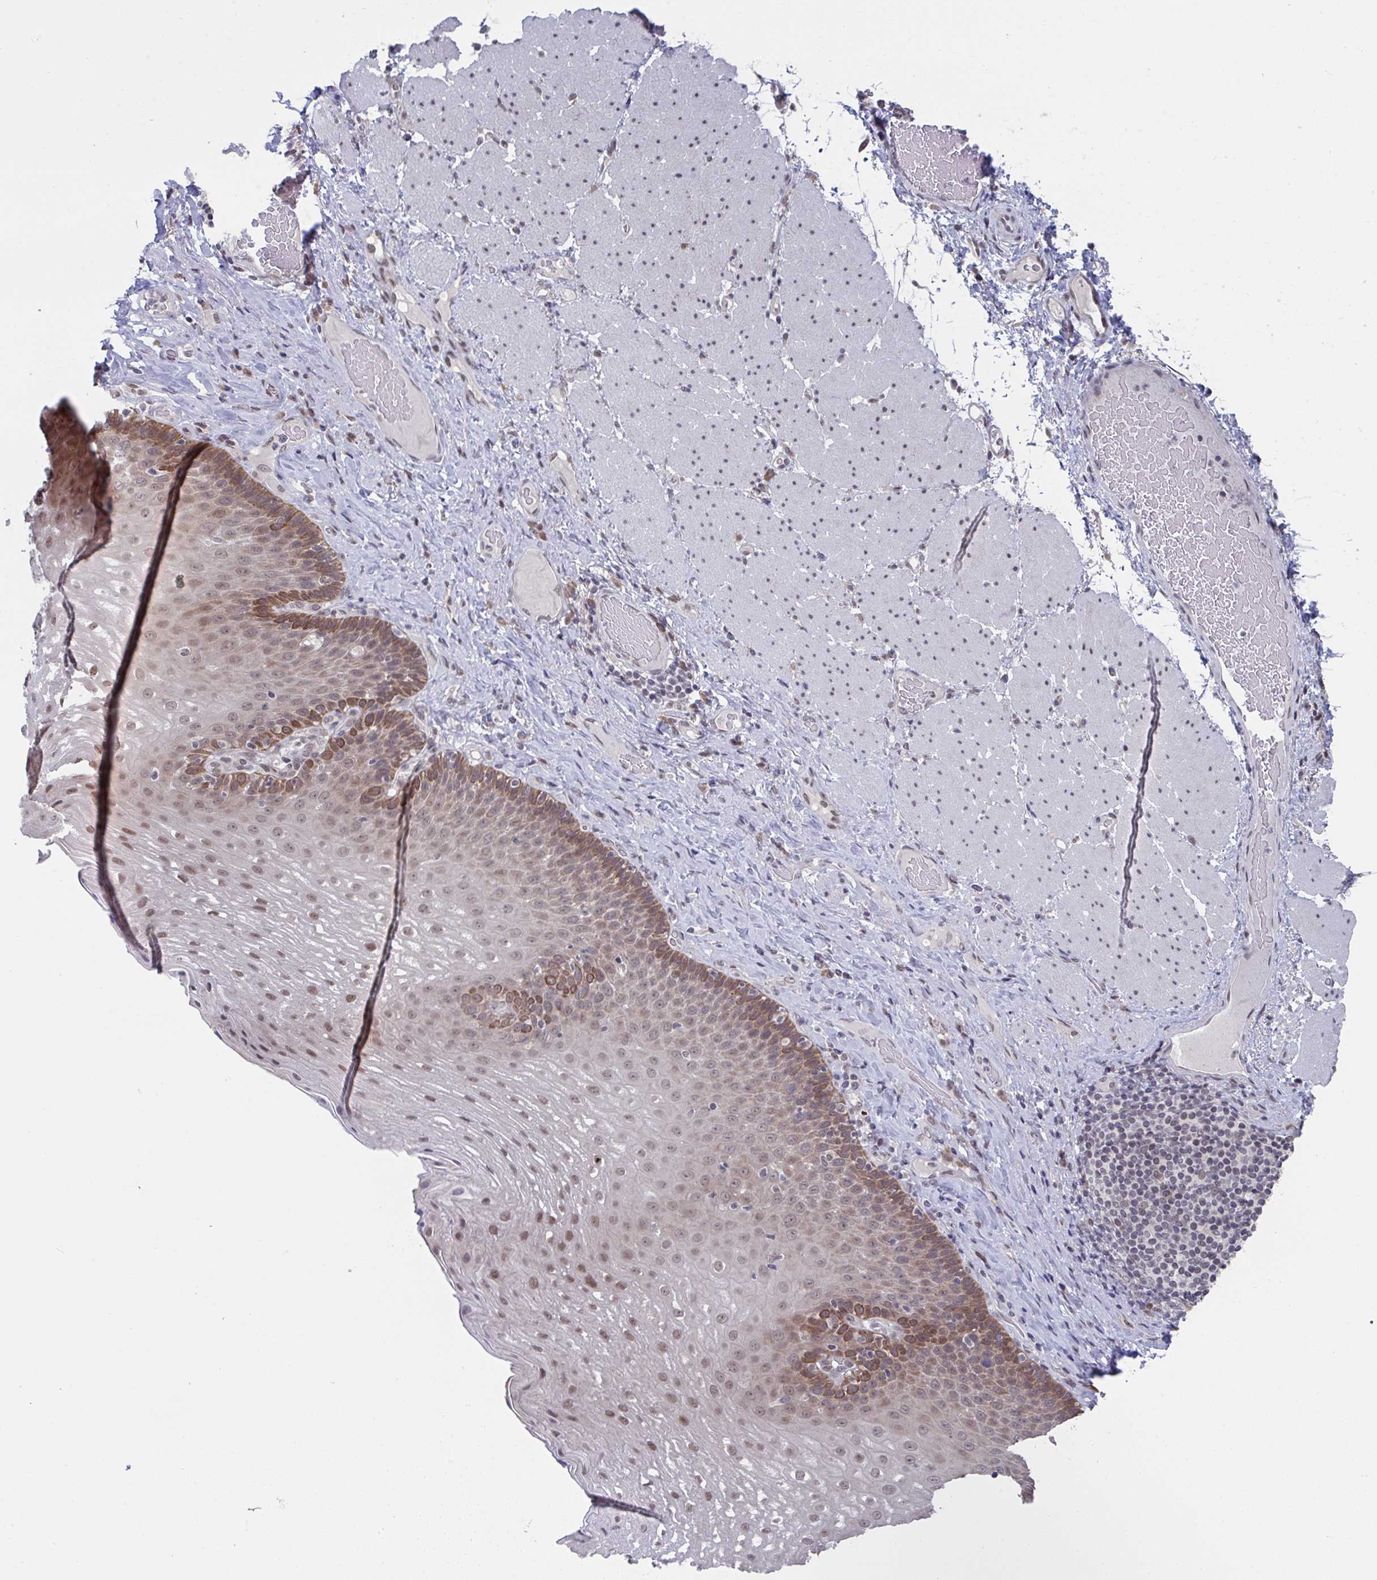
{"staining": {"intensity": "moderate", "quantity": ">75%", "location": "cytoplasmic/membranous,nuclear"}, "tissue": "esophagus", "cell_type": "Squamous epithelial cells", "image_type": "normal", "snomed": [{"axis": "morphology", "description": "Normal tissue, NOS"}, {"axis": "topography", "description": "Esophagus"}], "caption": "Protein analysis of unremarkable esophagus reveals moderate cytoplasmic/membranous,nuclear positivity in approximately >75% of squamous epithelial cells.", "gene": "JMJD1C", "patient": {"sex": "male", "age": 62}}